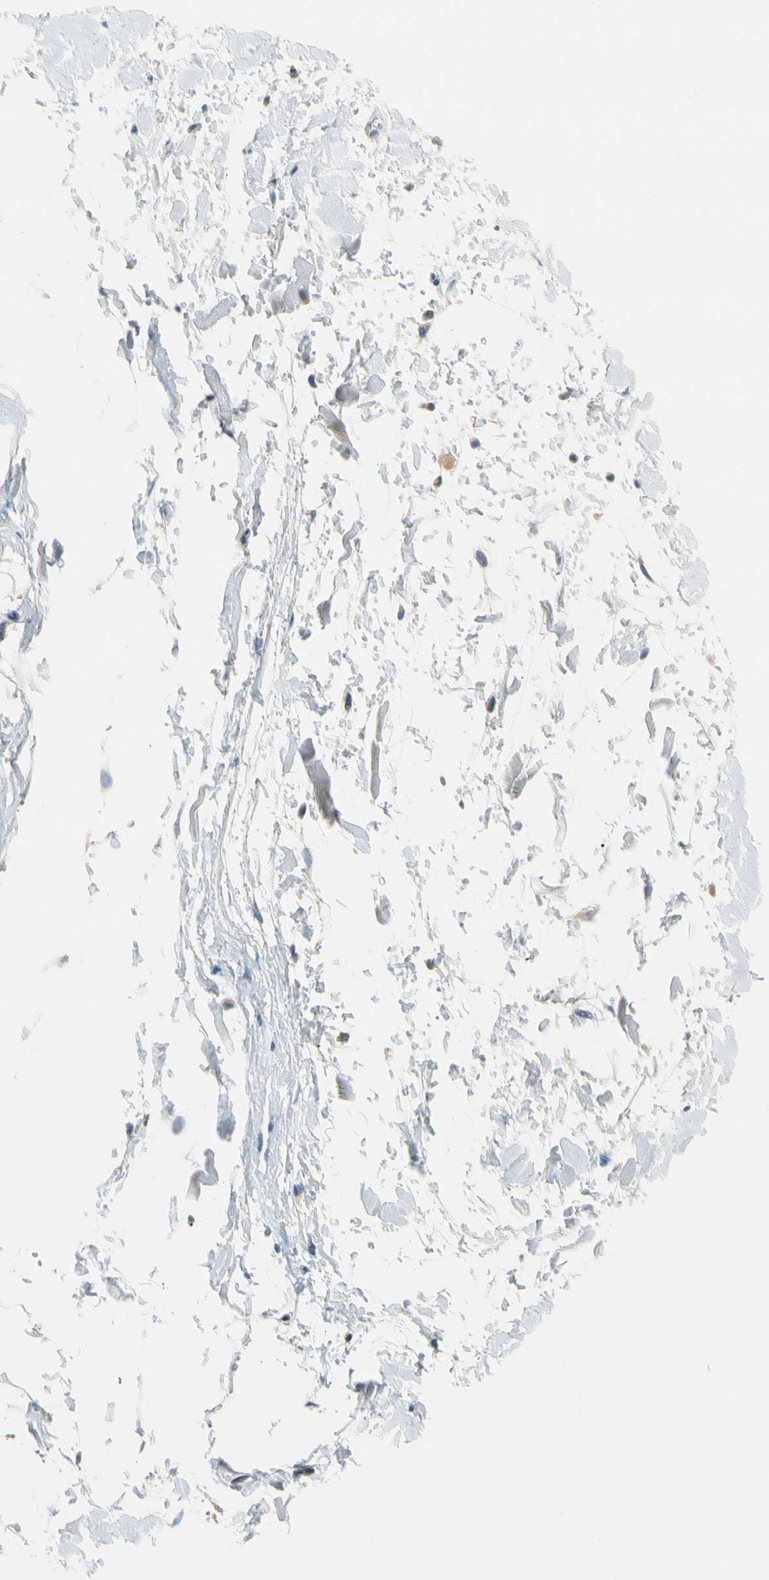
{"staining": {"intensity": "negative", "quantity": "none", "location": "none"}, "tissue": "adipose tissue", "cell_type": "Adipocytes", "image_type": "normal", "snomed": [{"axis": "morphology", "description": "Normal tissue, NOS"}, {"axis": "topography", "description": "Soft tissue"}], "caption": "Protein analysis of benign adipose tissue exhibits no significant staining in adipocytes.", "gene": "SP140", "patient": {"sex": "male", "age": 72}}